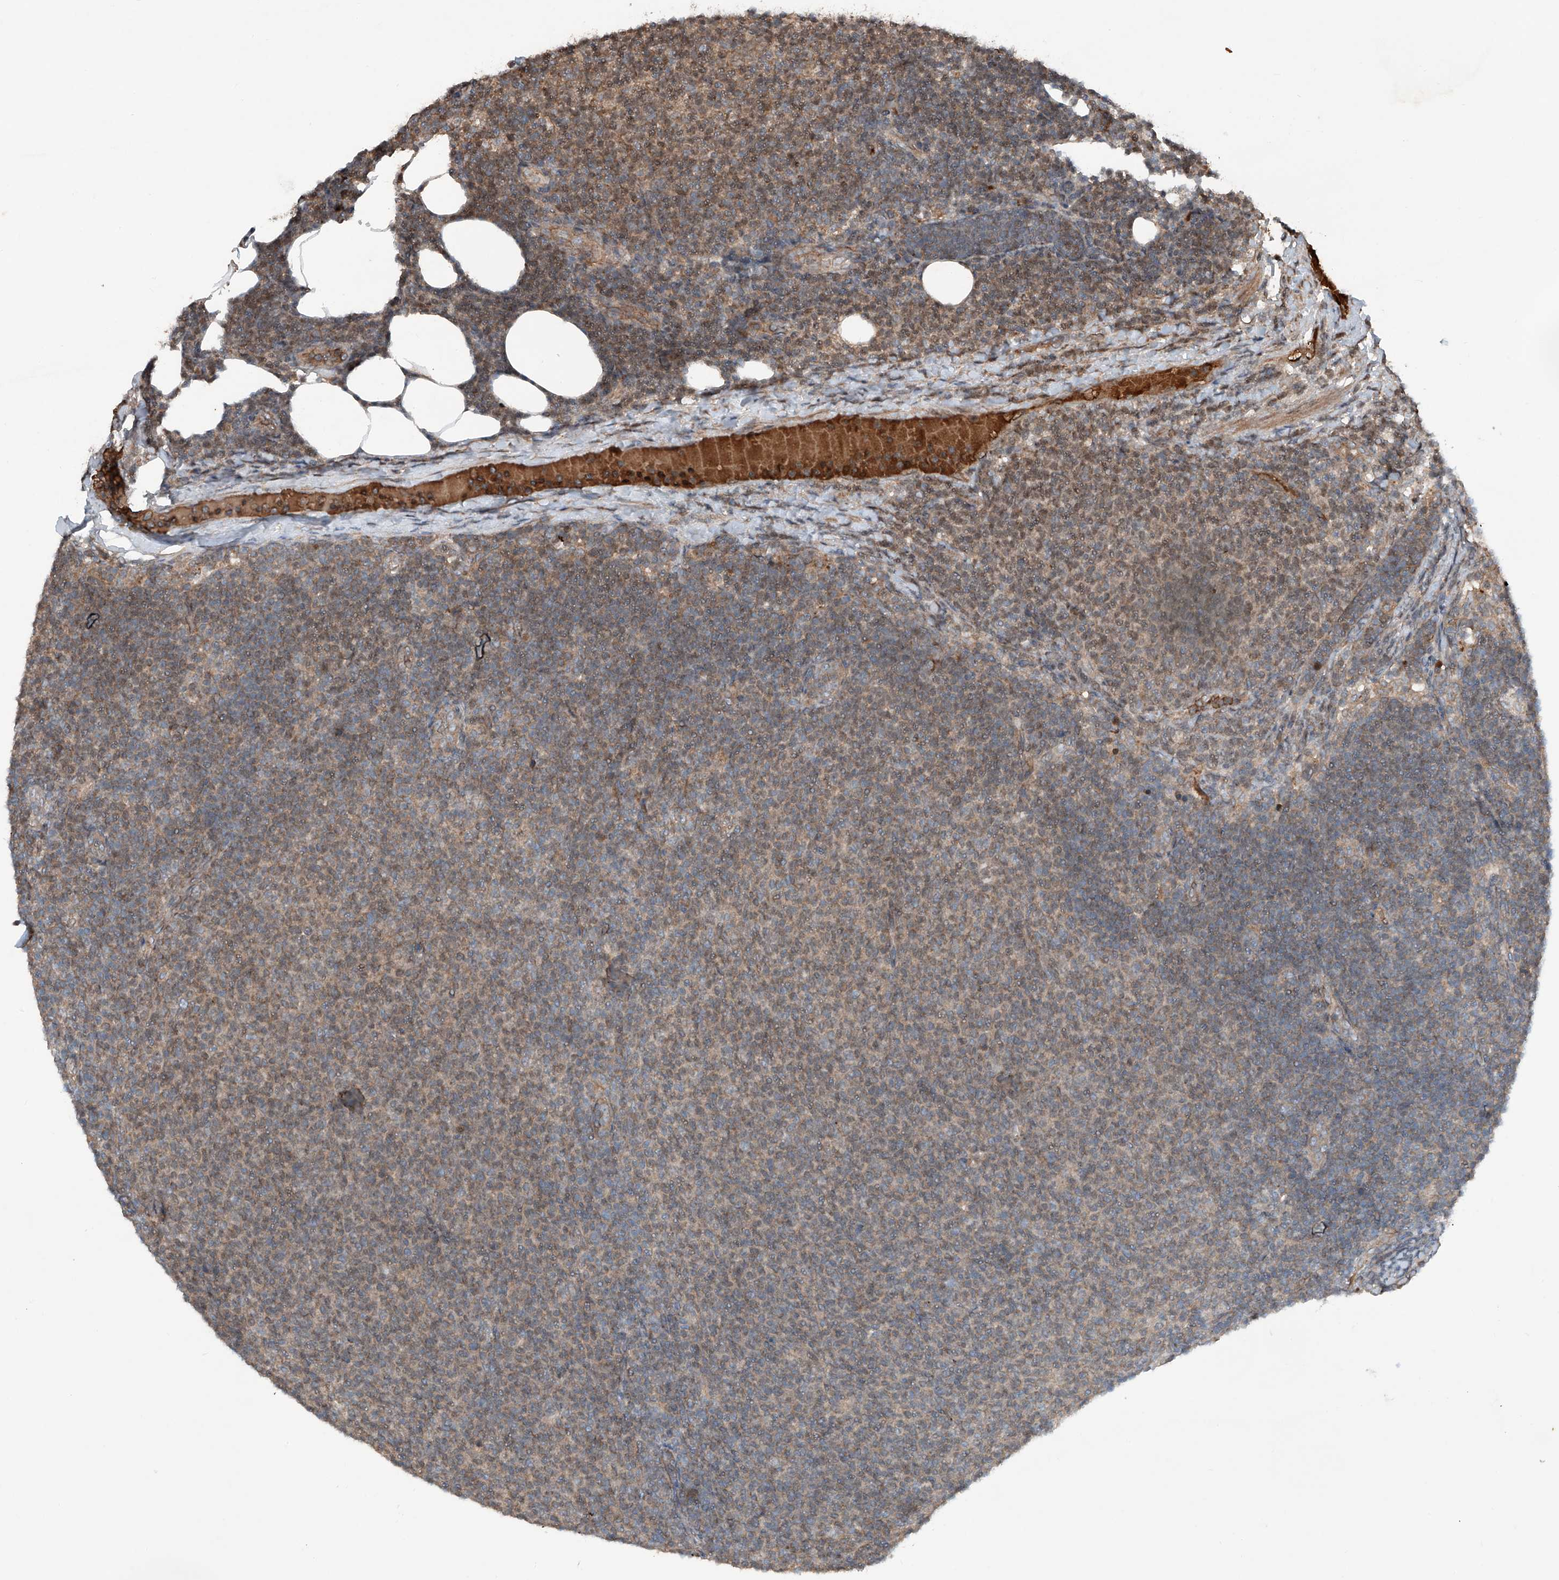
{"staining": {"intensity": "weak", "quantity": ">75%", "location": "cytoplasmic/membranous"}, "tissue": "lymphoma", "cell_type": "Tumor cells", "image_type": "cancer", "snomed": [{"axis": "morphology", "description": "Malignant lymphoma, non-Hodgkin's type, Low grade"}, {"axis": "topography", "description": "Lymph node"}], "caption": "Tumor cells reveal low levels of weak cytoplasmic/membranous staining in about >75% of cells in malignant lymphoma, non-Hodgkin's type (low-grade).", "gene": "ADAM23", "patient": {"sex": "male", "age": 66}}